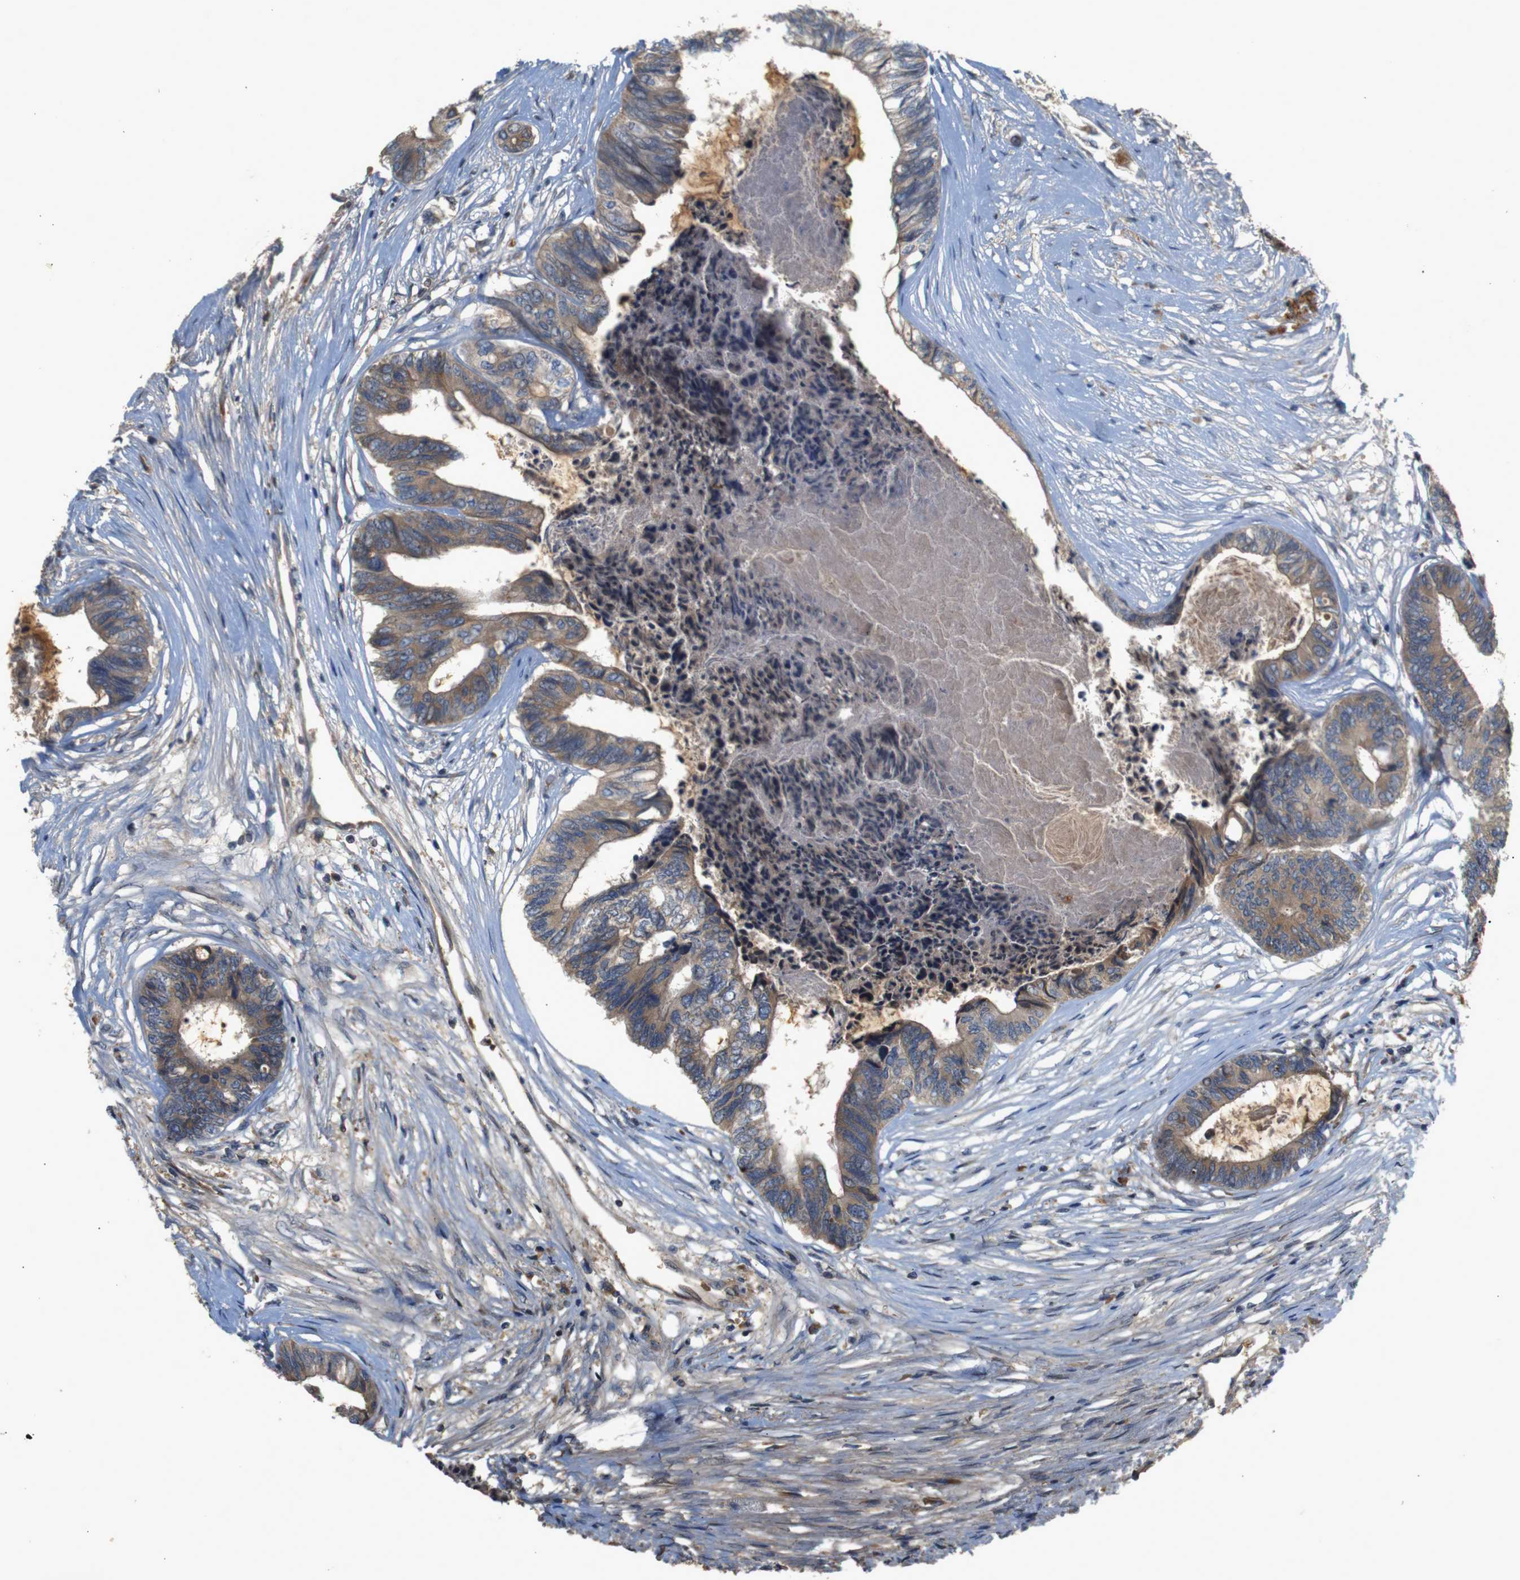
{"staining": {"intensity": "moderate", "quantity": ">75%", "location": "cytoplasmic/membranous"}, "tissue": "colorectal cancer", "cell_type": "Tumor cells", "image_type": "cancer", "snomed": [{"axis": "morphology", "description": "Adenocarcinoma, NOS"}, {"axis": "topography", "description": "Rectum"}], "caption": "Approximately >75% of tumor cells in colorectal cancer (adenocarcinoma) reveal moderate cytoplasmic/membranous protein positivity as visualized by brown immunohistochemical staining.", "gene": "PTPN1", "patient": {"sex": "male", "age": 63}}